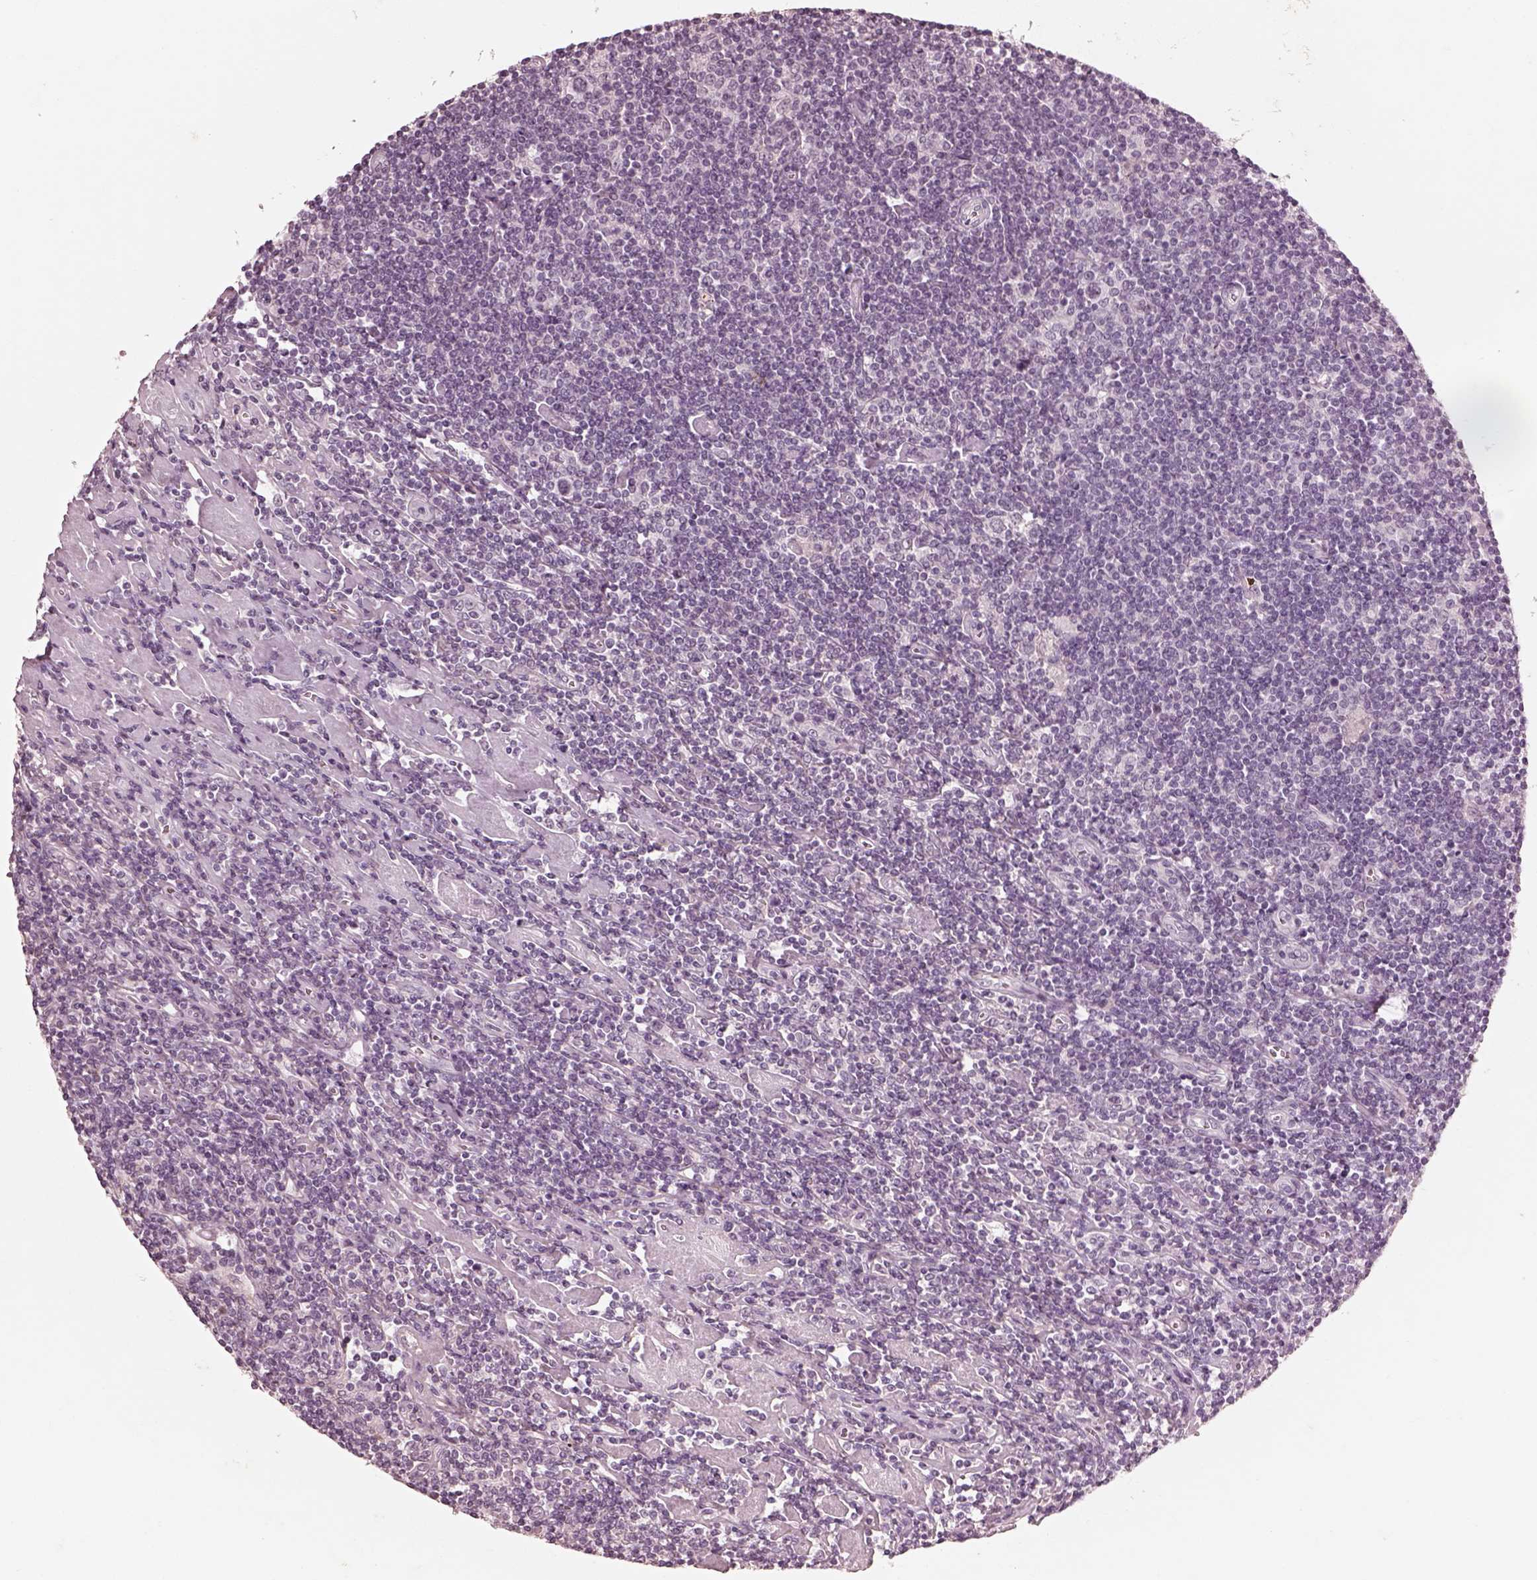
{"staining": {"intensity": "negative", "quantity": "none", "location": "none"}, "tissue": "lymphoma", "cell_type": "Tumor cells", "image_type": "cancer", "snomed": [{"axis": "morphology", "description": "Hodgkin's disease, NOS"}, {"axis": "topography", "description": "Lymph node"}], "caption": "Immunohistochemistry (IHC) of human lymphoma demonstrates no positivity in tumor cells.", "gene": "KCNA2", "patient": {"sex": "male", "age": 40}}